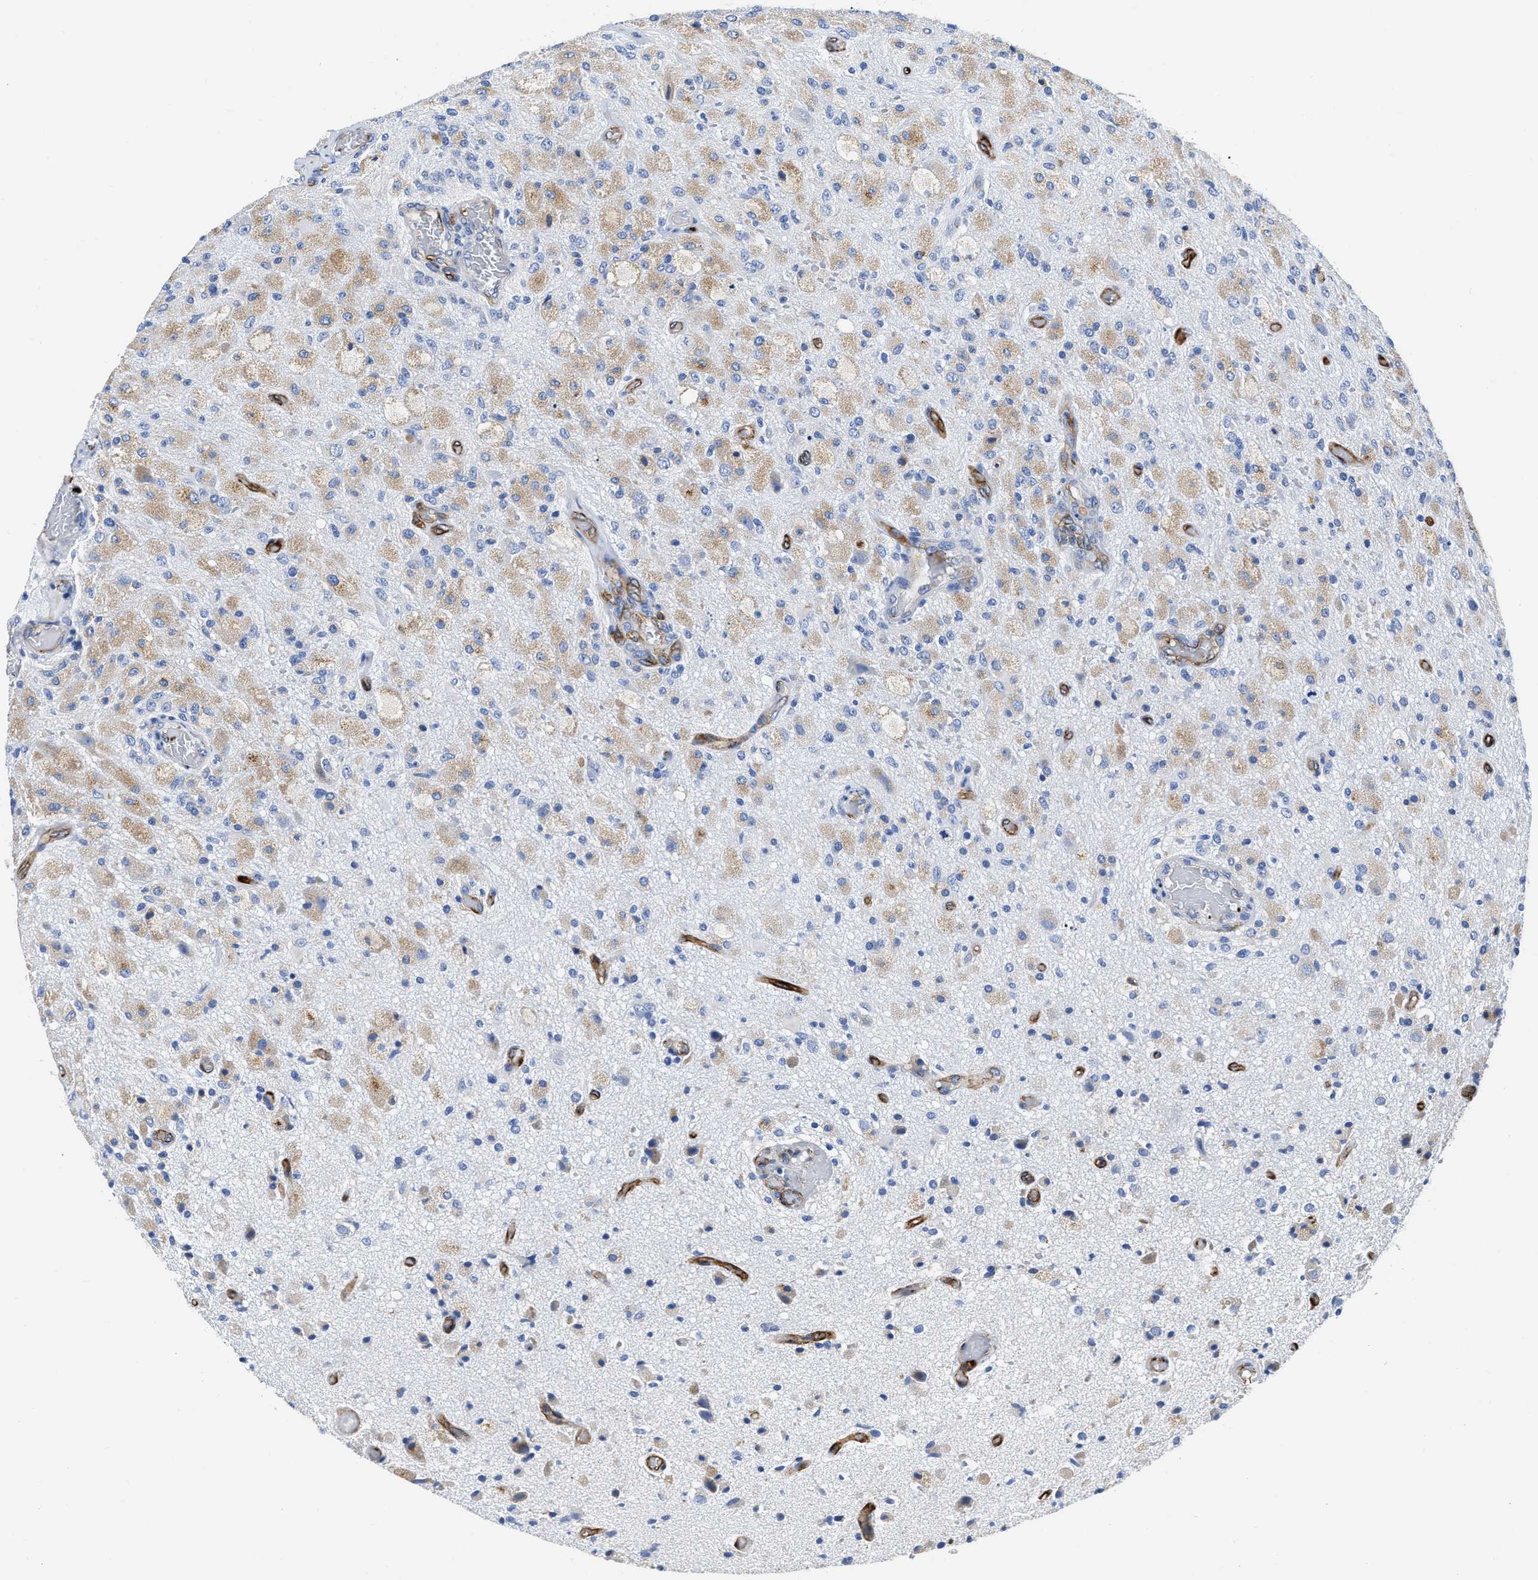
{"staining": {"intensity": "moderate", "quantity": ">75%", "location": "cytoplasmic/membranous"}, "tissue": "glioma", "cell_type": "Tumor cells", "image_type": "cancer", "snomed": [{"axis": "morphology", "description": "Normal tissue, NOS"}, {"axis": "morphology", "description": "Glioma, malignant, High grade"}, {"axis": "topography", "description": "Cerebral cortex"}], "caption": "Moderate cytoplasmic/membranous expression for a protein is appreciated in approximately >75% of tumor cells of glioma using immunohistochemistry (IHC).", "gene": "TVP23B", "patient": {"sex": "male", "age": 77}}